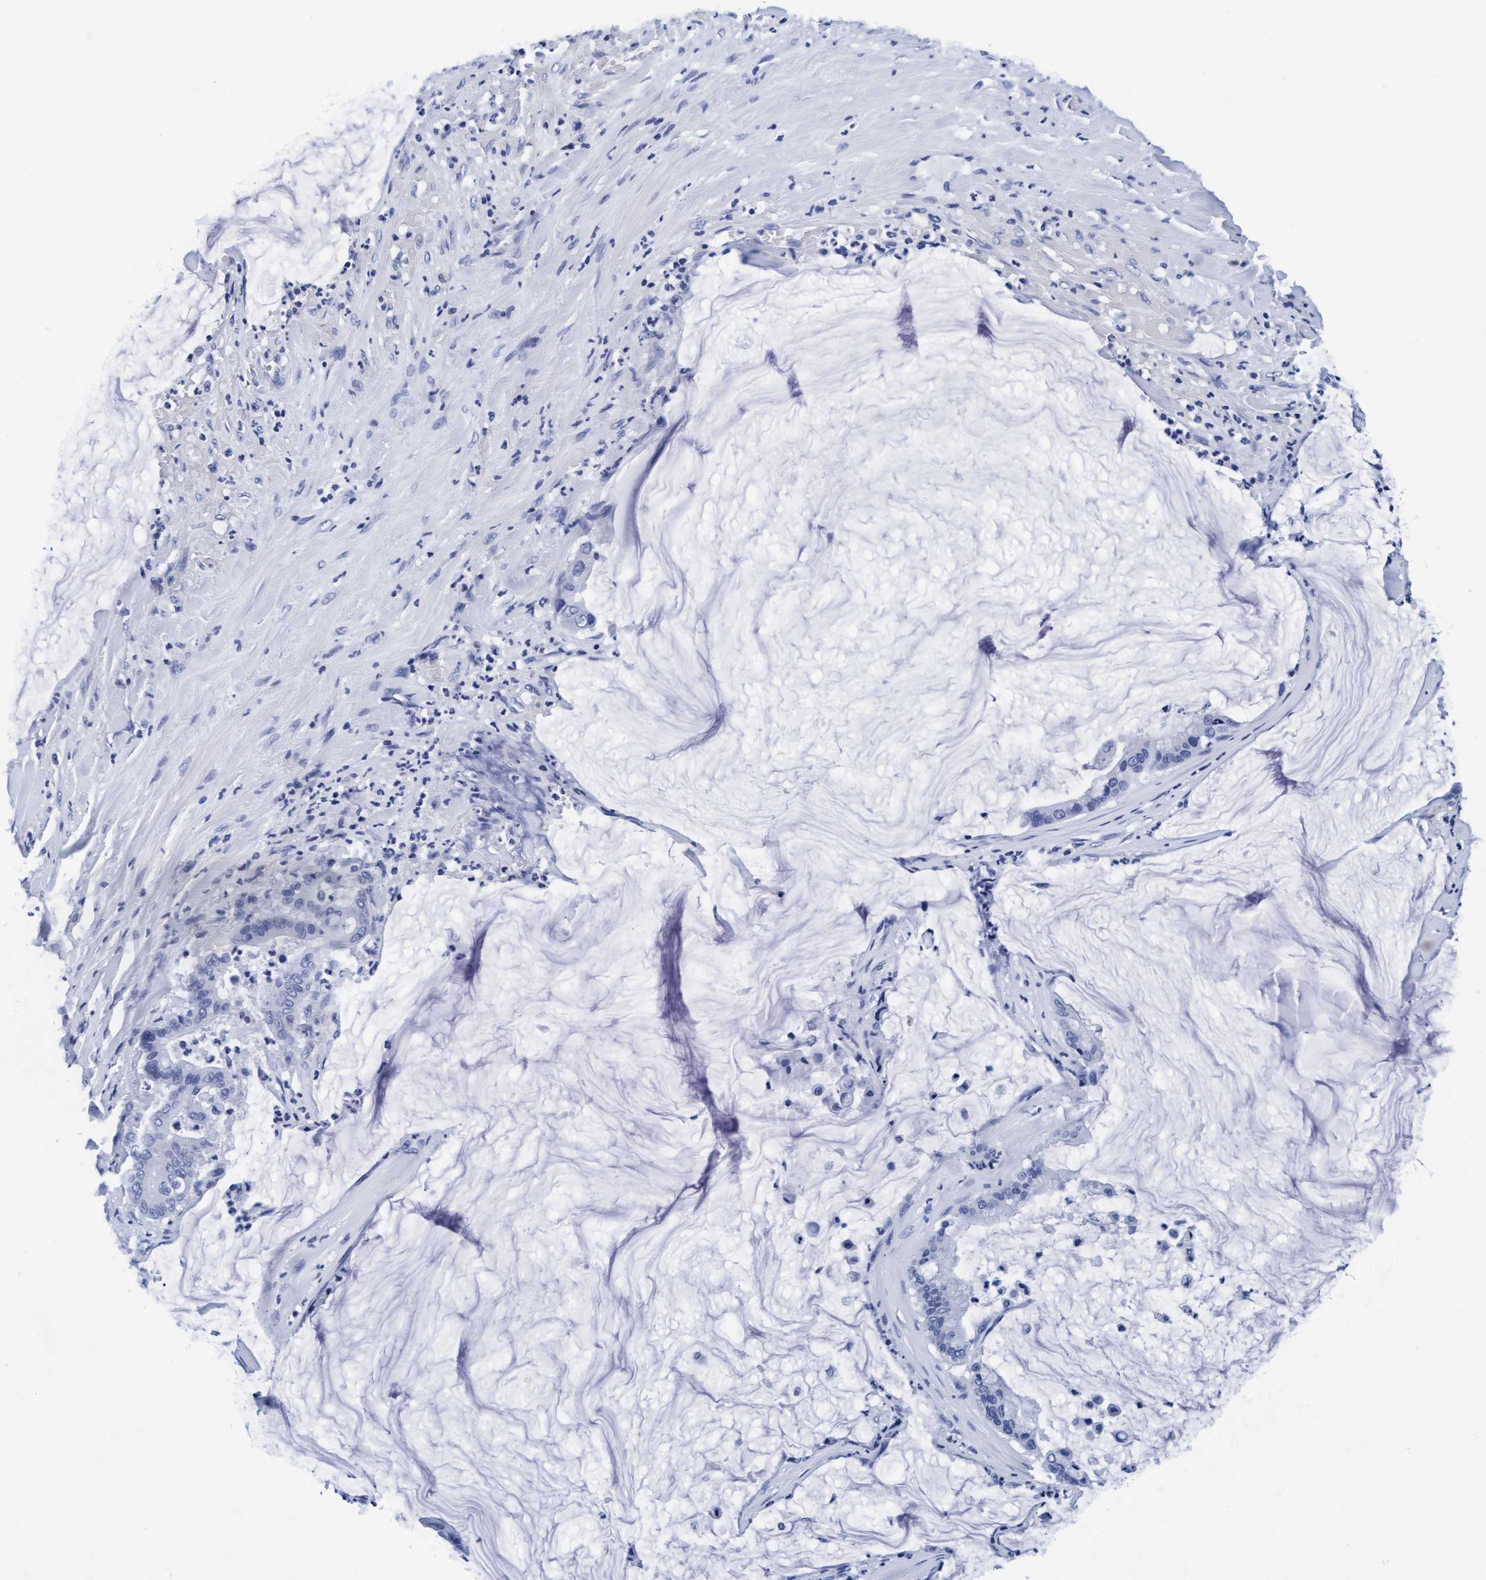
{"staining": {"intensity": "negative", "quantity": "none", "location": "none"}, "tissue": "pancreatic cancer", "cell_type": "Tumor cells", "image_type": "cancer", "snomed": [{"axis": "morphology", "description": "Adenocarcinoma, NOS"}, {"axis": "topography", "description": "Pancreas"}], "caption": "Immunohistochemistry histopathology image of pancreatic cancer stained for a protein (brown), which exhibits no staining in tumor cells.", "gene": "ARSG", "patient": {"sex": "male", "age": 41}}